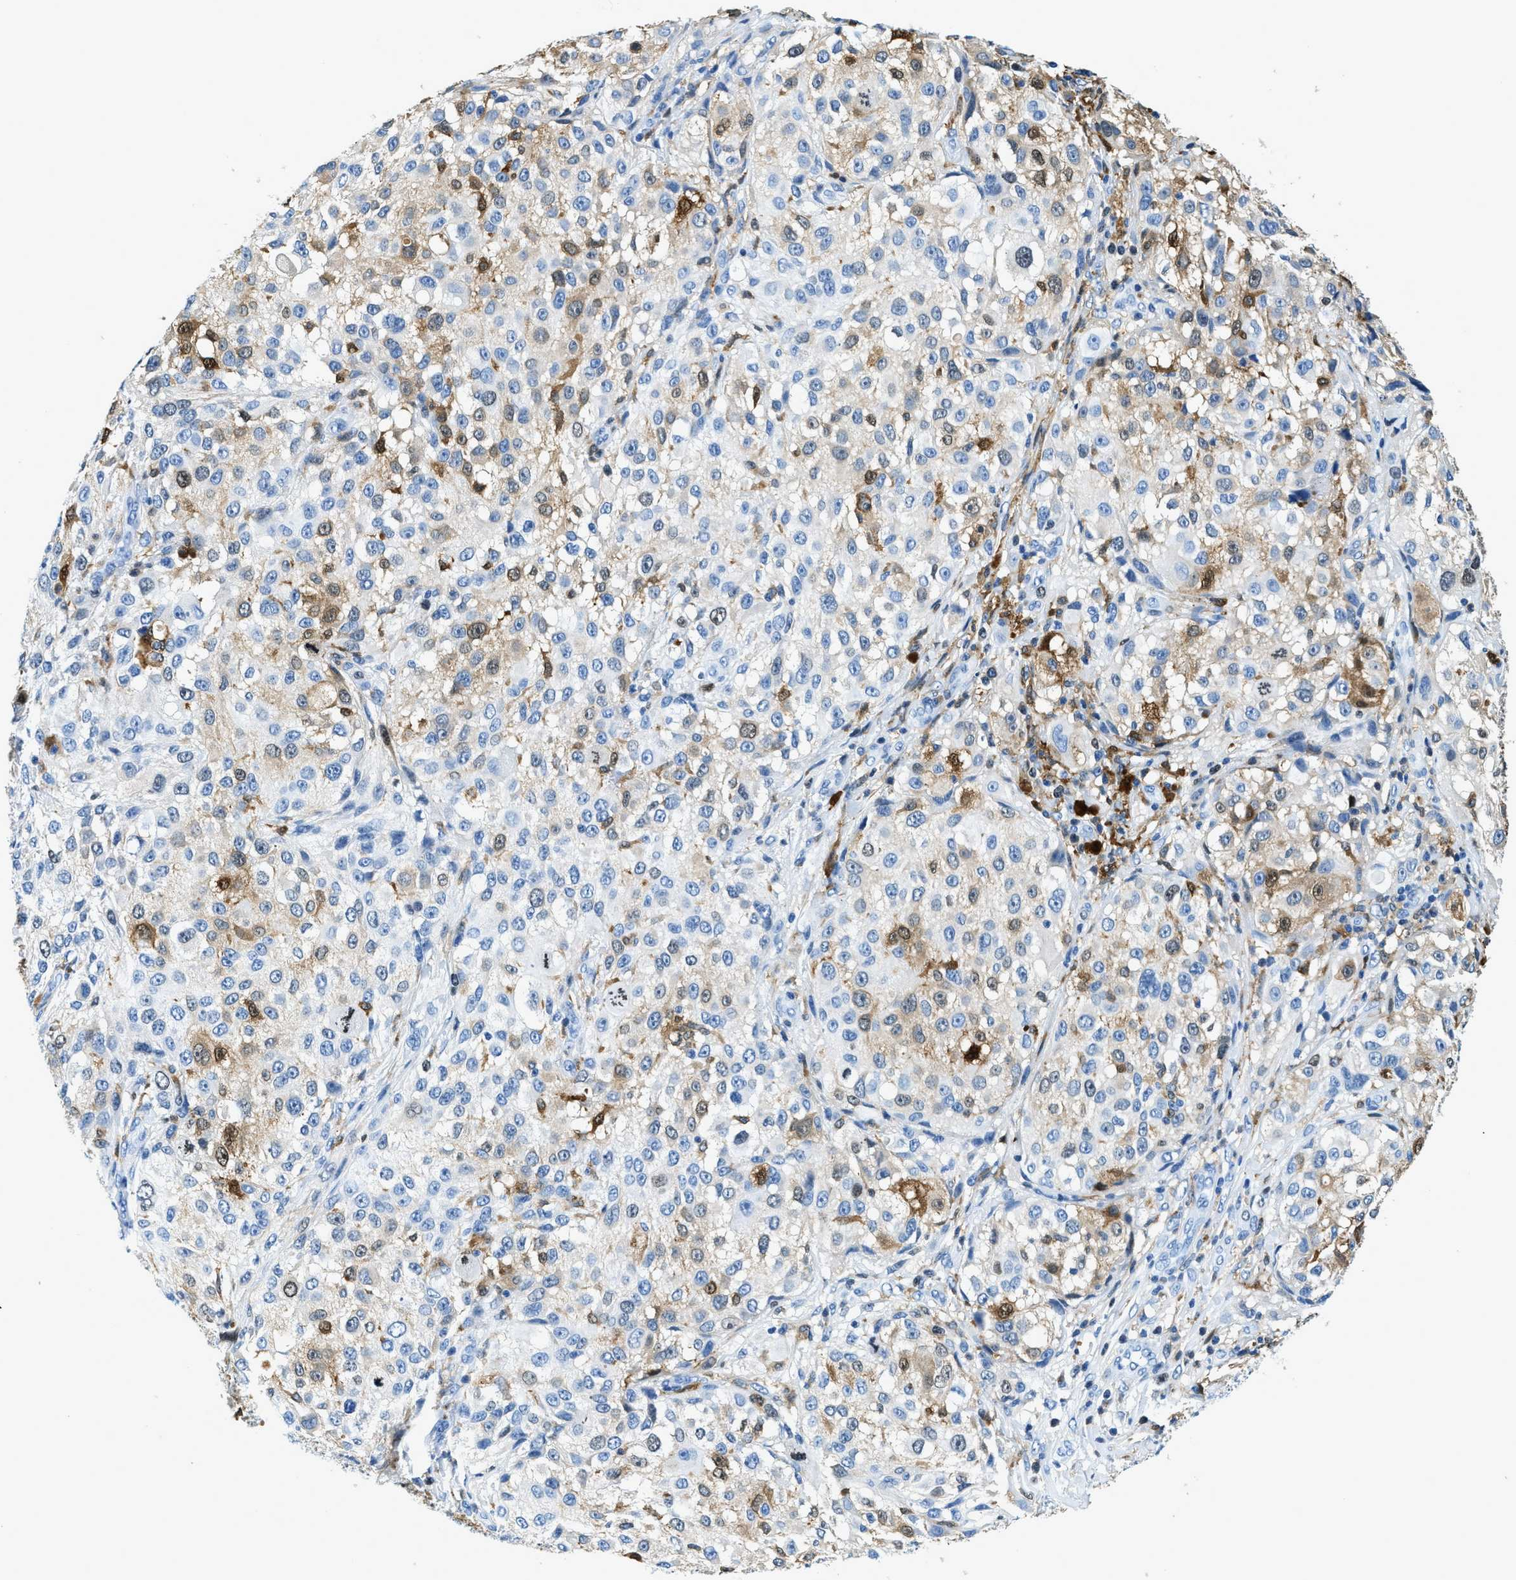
{"staining": {"intensity": "negative", "quantity": "none", "location": "none"}, "tissue": "melanoma", "cell_type": "Tumor cells", "image_type": "cancer", "snomed": [{"axis": "morphology", "description": "Necrosis, NOS"}, {"axis": "morphology", "description": "Malignant melanoma, NOS"}, {"axis": "topography", "description": "Skin"}], "caption": "An image of malignant melanoma stained for a protein demonstrates no brown staining in tumor cells.", "gene": "CAPG", "patient": {"sex": "female", "age": 87}}